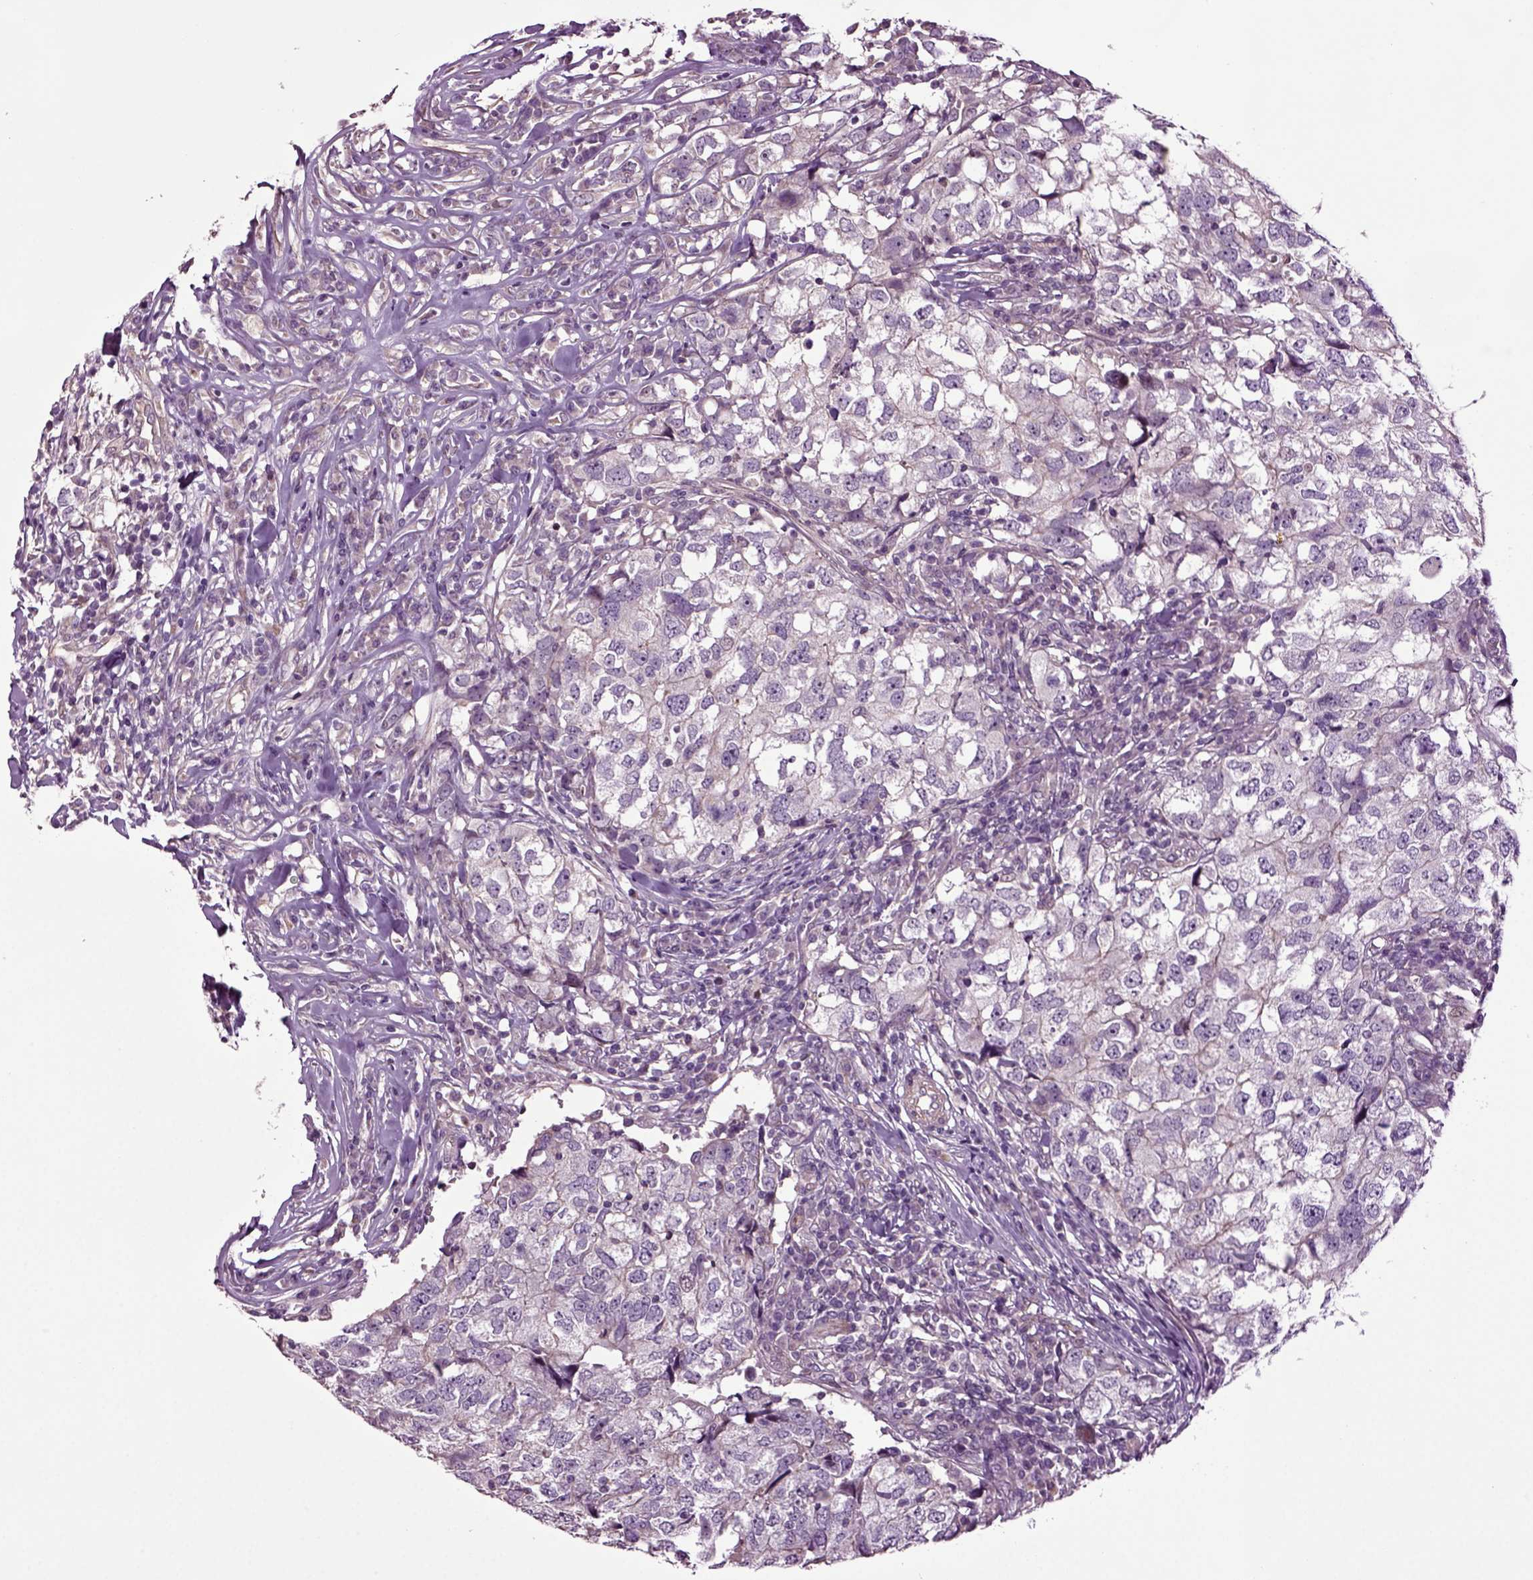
{"staining": {"intensity": "negative", "quantity": "none", "location": "none"}, "tissue": "breast cancer", "cell_type": "Tumor cells", "image_type": "cancer", "snomed": [{"axis": "morphology", "description": "Duct carcinoma"}, {"axis": "topography", "description": "Breast"}], "caption": "DAB immunohistochemical staining of invasive ductal carcinoma (breast) exhibits no significant positivity in tumor cells. (DAB immunohistochemistry (IHC) visualized using brightfield microscopy, high magnification).", "gene": "HAGHL", "patient": {"sex": "female", "age": 30}}